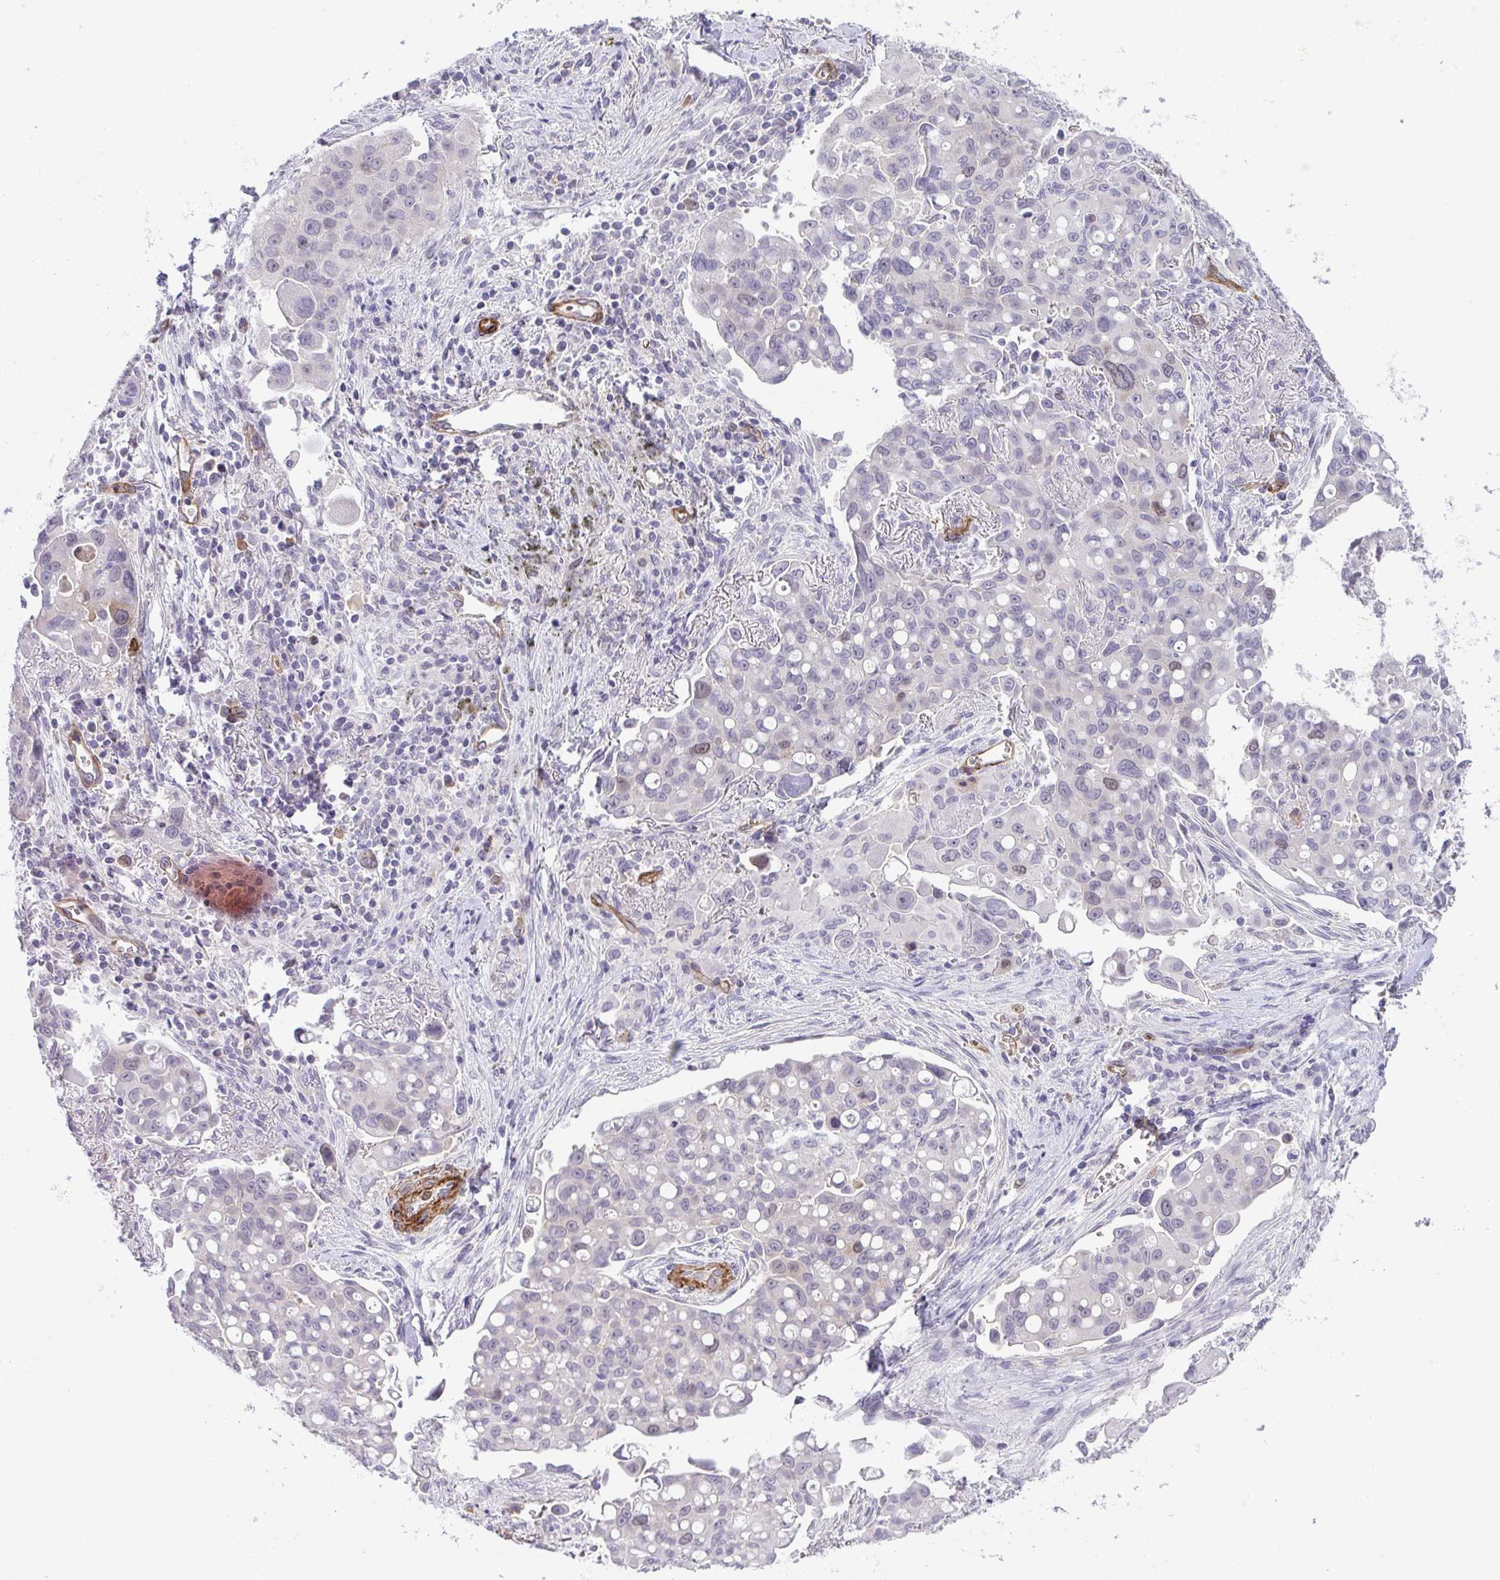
{"staining": {"intensity": "negative", "quantity": "none", "location": "none"}, "tissue": "lung cancer", "cell_type": "Tumor cells", "image_type": "cancer", "snomed": [{"axis": "morphology", "description": "Adenocarcinoma, NOS"}, {"axis": "topography", "description": "Lung"}], "caption": "Immunohistochemistry (IHC) histopathology image of adenocarcinoma (lung) stained for a protein (brown), which demonstrates no positivity in tumor cells. (Stains: DAB (3,3'-diaminobenzidine) IHC with hematoxylin counter stain, Microscopy: brightfield microscopy at high magnification).", "gene": "UBE2S", "patient": {"sex": "male", "age": 68}}